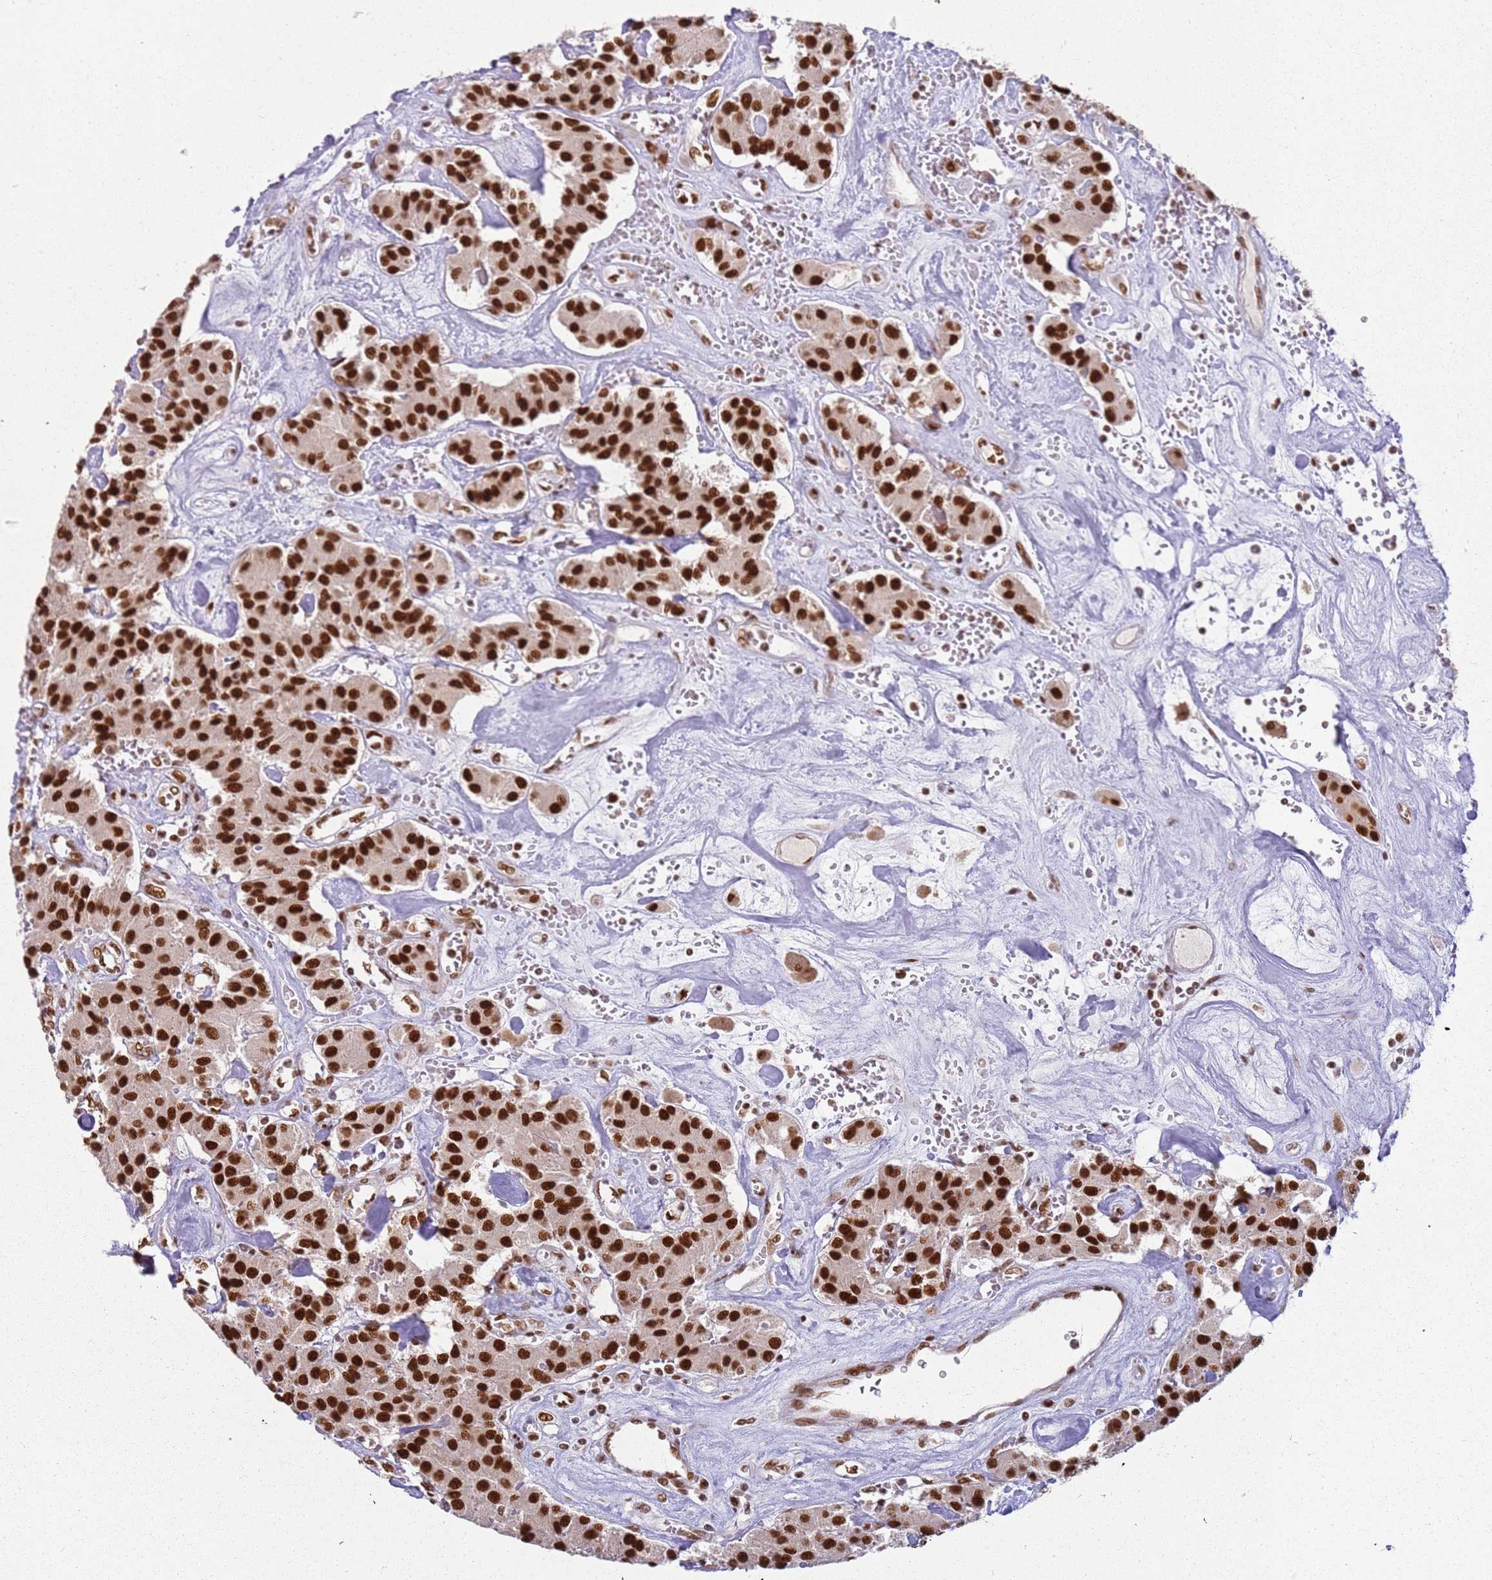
{"staining": {"intensity": "strong", "quantity": ">75%", "location": "nuclear"}, "tissue": "carcinoid", "cell_type": "Tumor cells", "image_type": "cancer", "snomed": [{"axis": "morphology", "description": "Carcinoid, malignant, NOS"}, {"axis": "topography", "description": "Pancreas"}], "caption": "Protein staining displays strong nuclear staining in about >75% of tumor cells in carcinoid (malignant).", "gene": "TENT4A", "patient": {"sex": "male", "age": 41}}